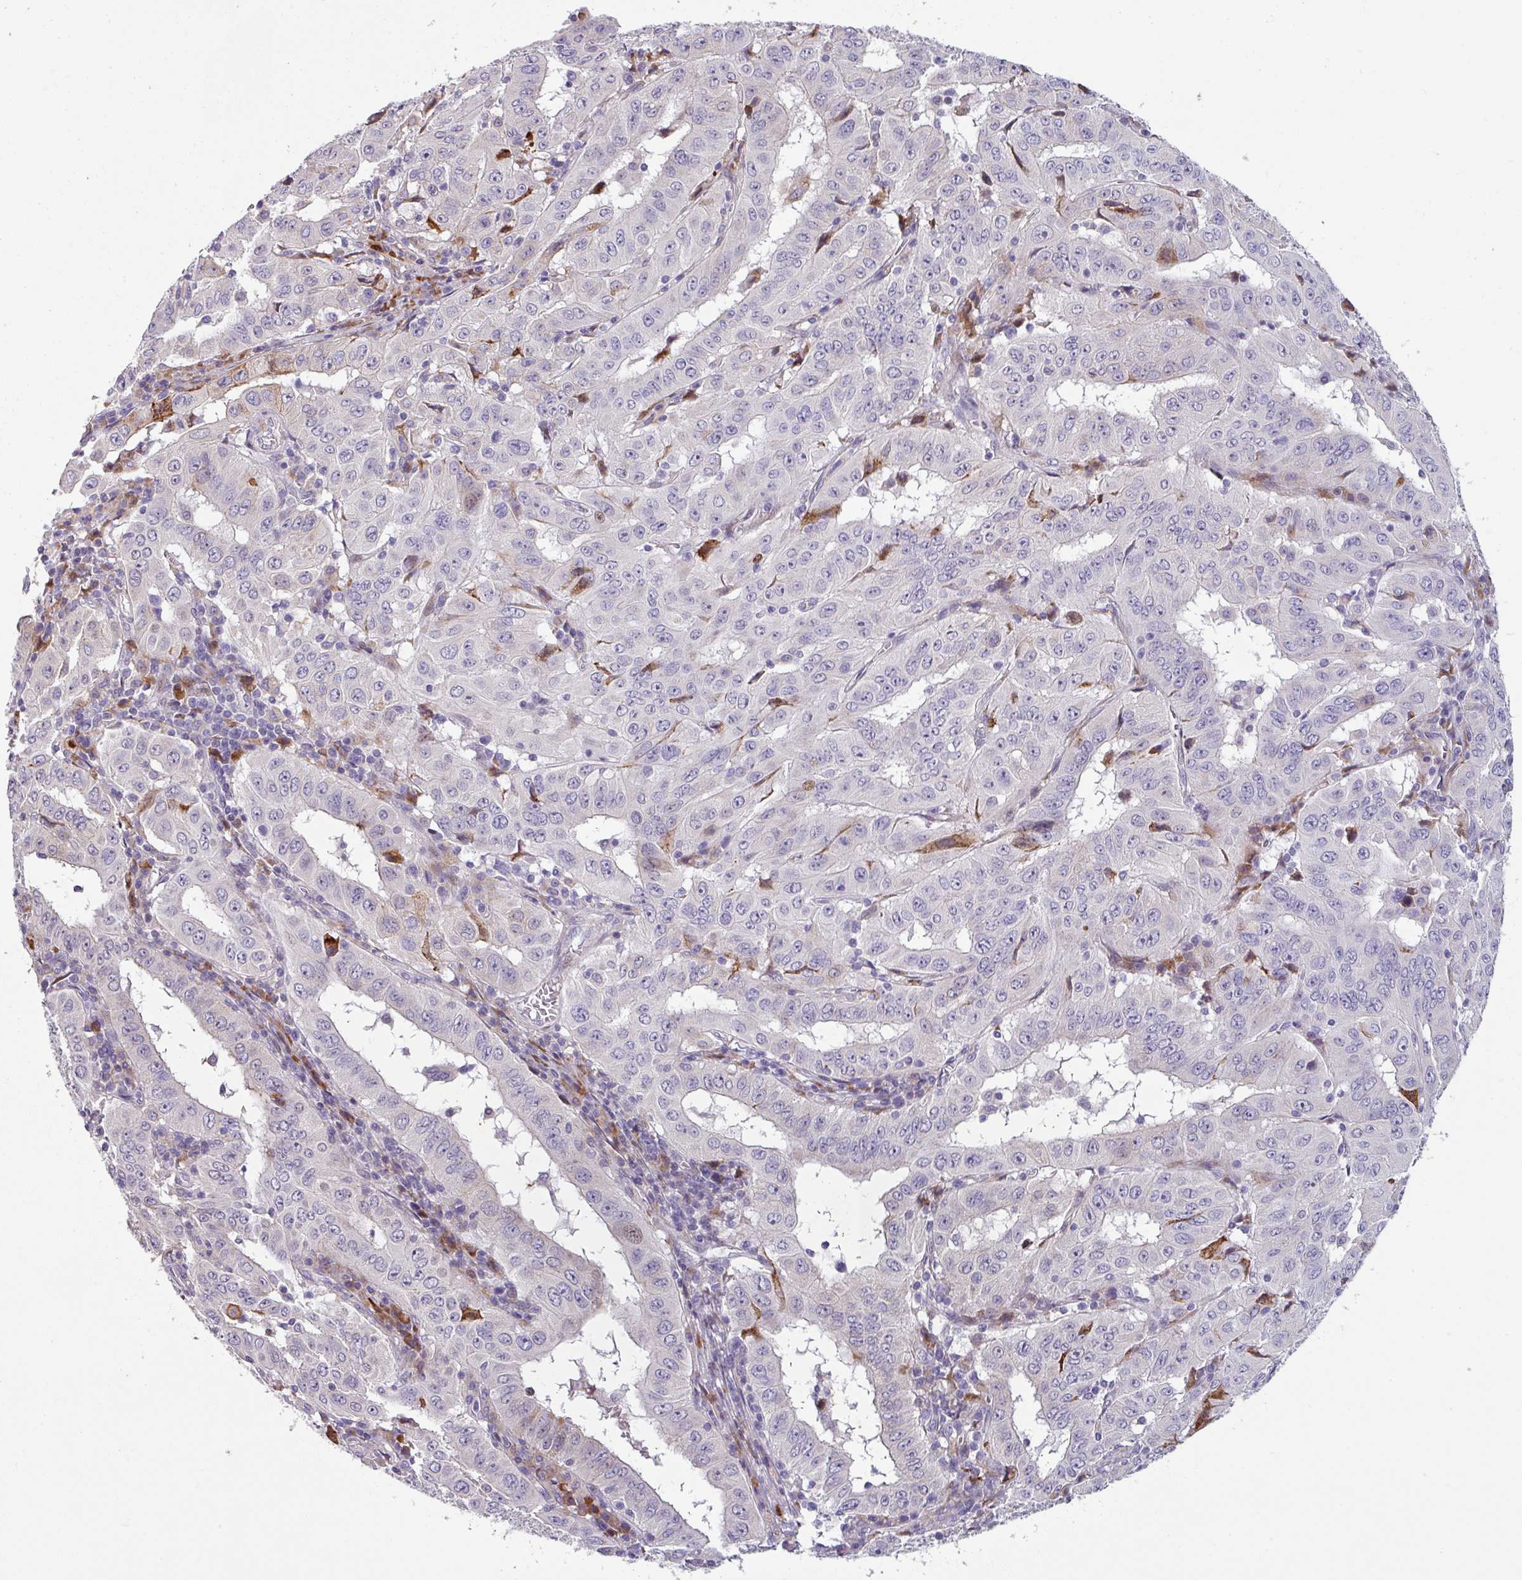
{"staining": {"intensity": "negative", "quantity": "none", "location": "none"}, "tissue": "pancreatic cancer", "cell_type": "Tumor cells", "image_type": "cancer", "snomed": [{"axis": "morphology", "description": "Adenocarcinoma, NOS"}, {"axis": "topography", "description": "Pancreas"}], "caption": "A high-resolution histopathology image shows immunohistochemistry (IHC) staining of adenocarcinoma (pancreatic), which displays no significant positivity in tumor cells.", "gene": "KLHL3", "patient": {"sex": "male", "age": 63}}